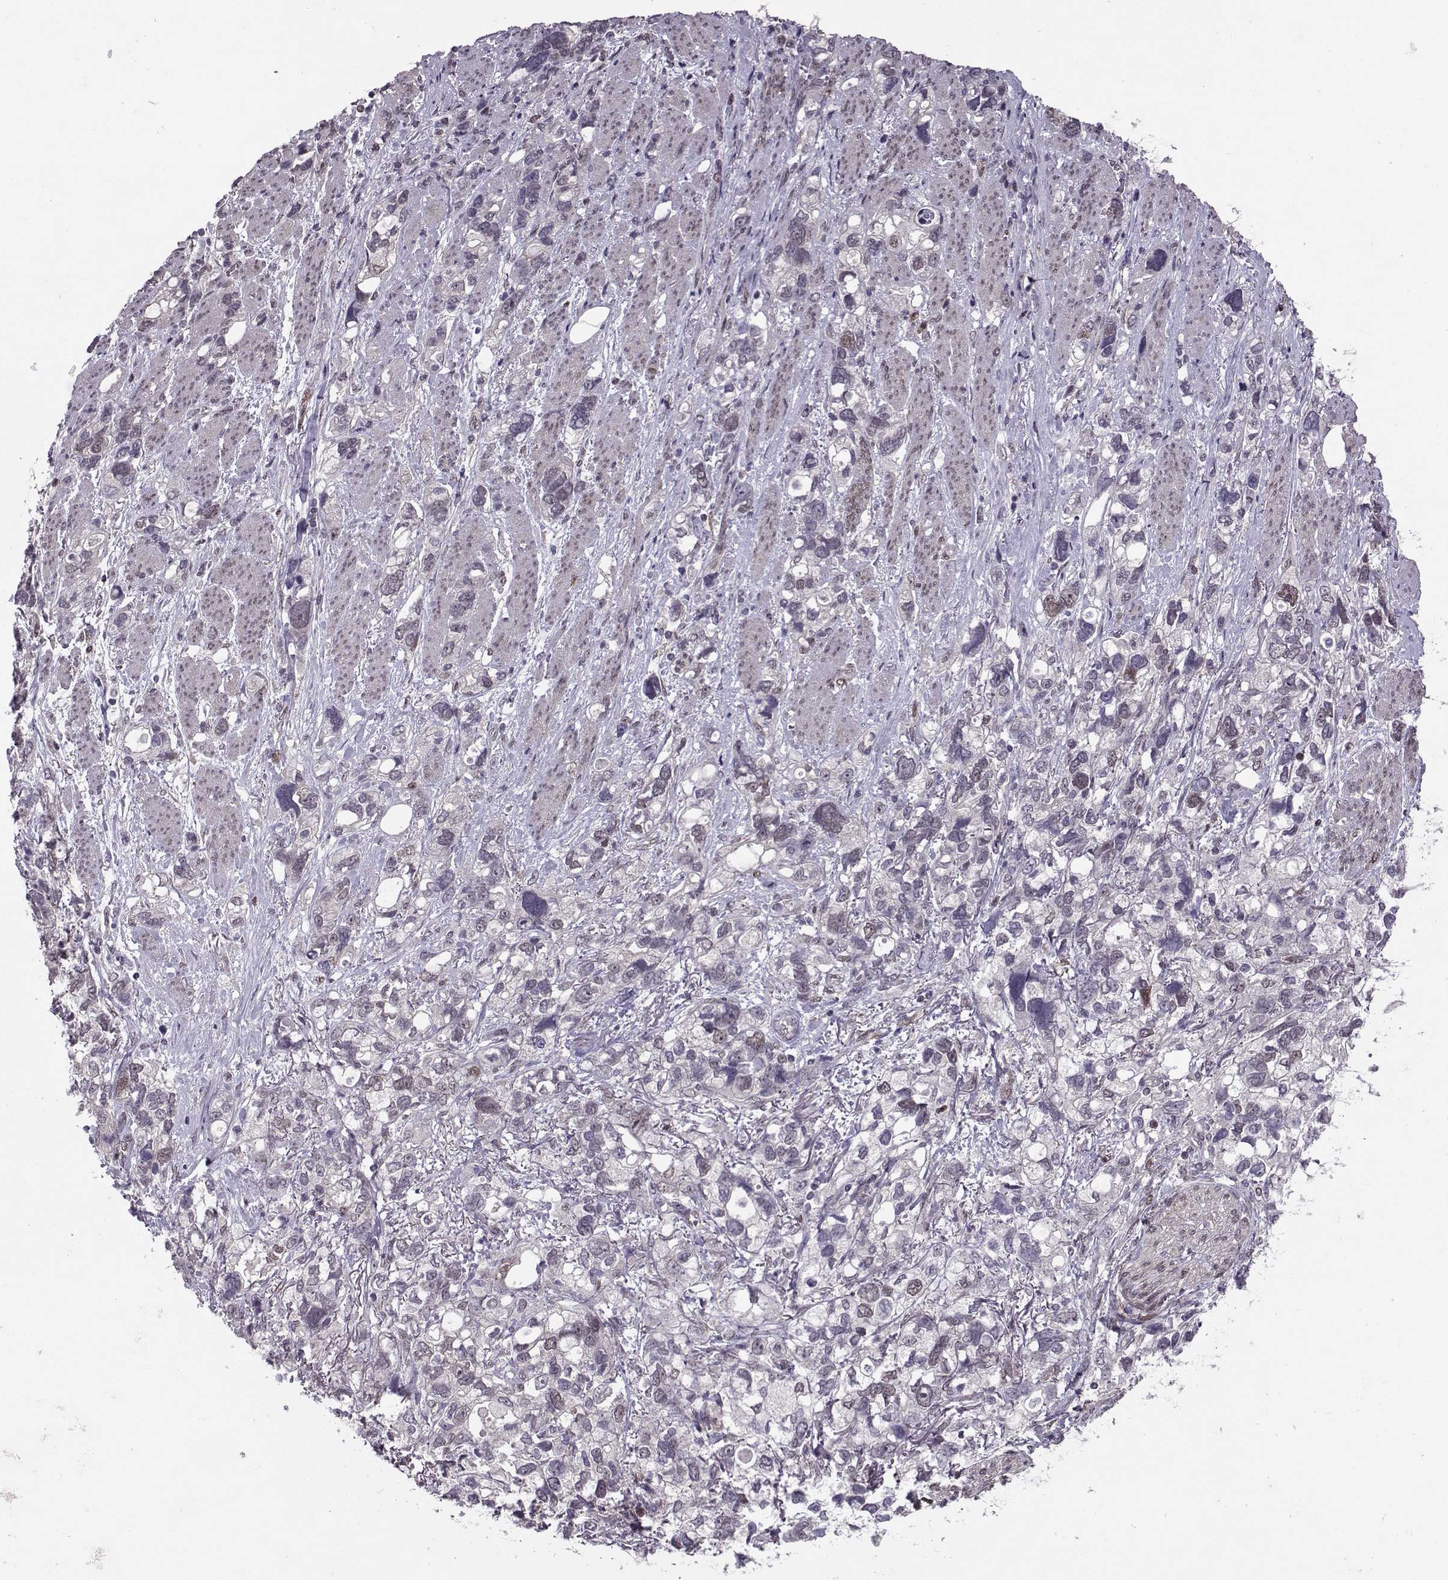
{"staining": {"intensity": "negative", "quantity": "none", "location": "none"}, "tissue": "stomach cancer", "cell_type": "Tumor cells", "image_type": "cancer", "snomed": [{"axis": "morphology", "description": "Adenocarcinoma, NOS"}, {"axis": "topography", "description": "Stomach, upper"}], "caption": "Tumor cells are negative for protein expression in human stomach adenocarcinoma.", "gene": "CDK4", "patient": {"sex": "female", "age": 81}}